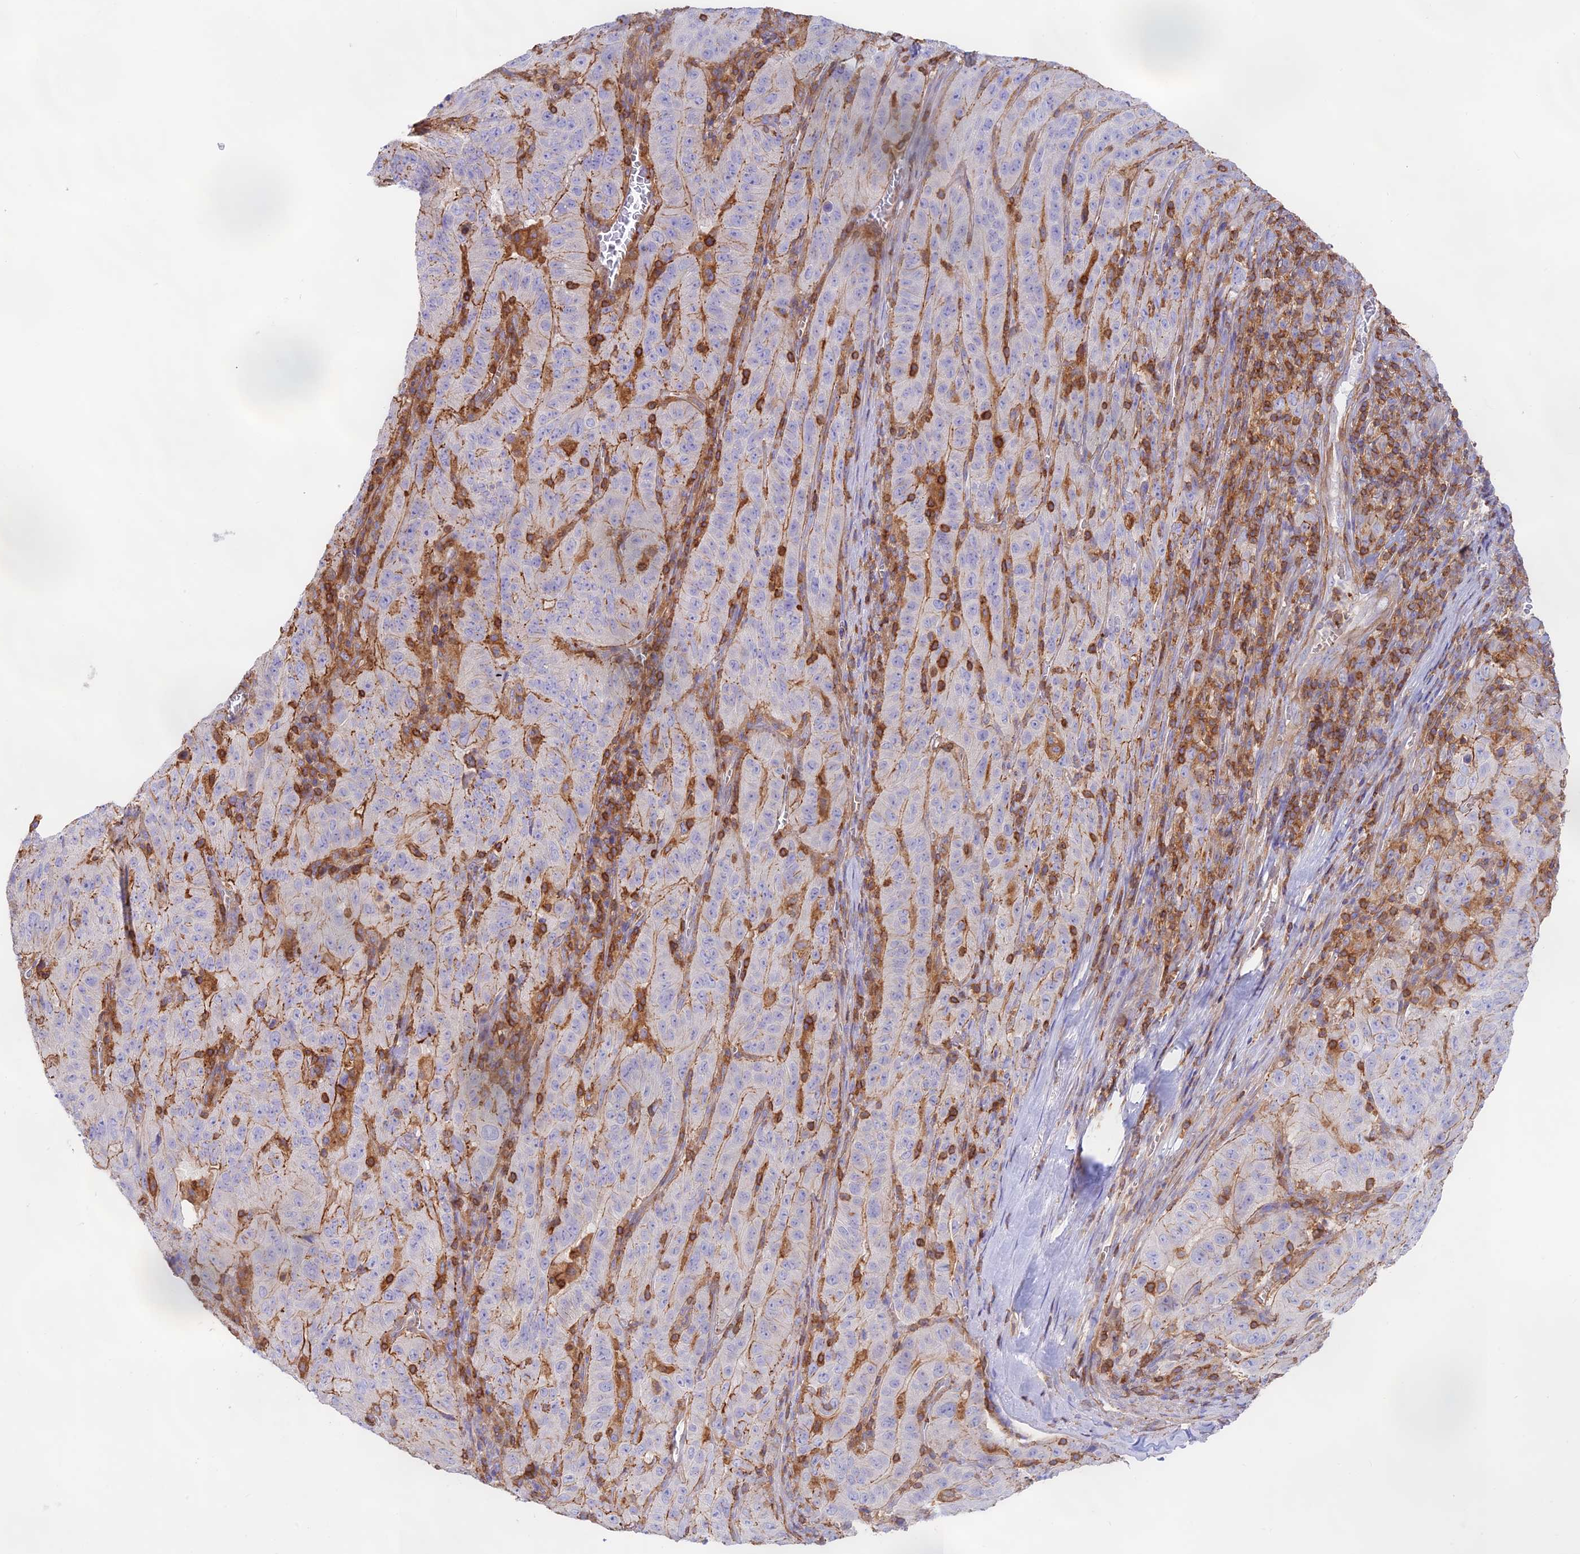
{"staining": {"intensity": "moderate", "quantity": "<25%", "location": "cytoplasmic/membranous"}, "tissue": "pancreatic cancer", "cell_type": "Tumor cells", "image_type": "cancer", "snomed": [{"axis": "morphology", "description": "Adenocarcinoma, NOS"}, {"axis": "topography", "description": "Pancreas"}], "caption": "This is a photomicrograph of IHC staining of pancreatic adenocarcinoma, which shows moderate expression in the cytoplasmic/membranous of tumor cells.", "gene": "DENND1C", "patient": {"sex": "male", "age": 63}}